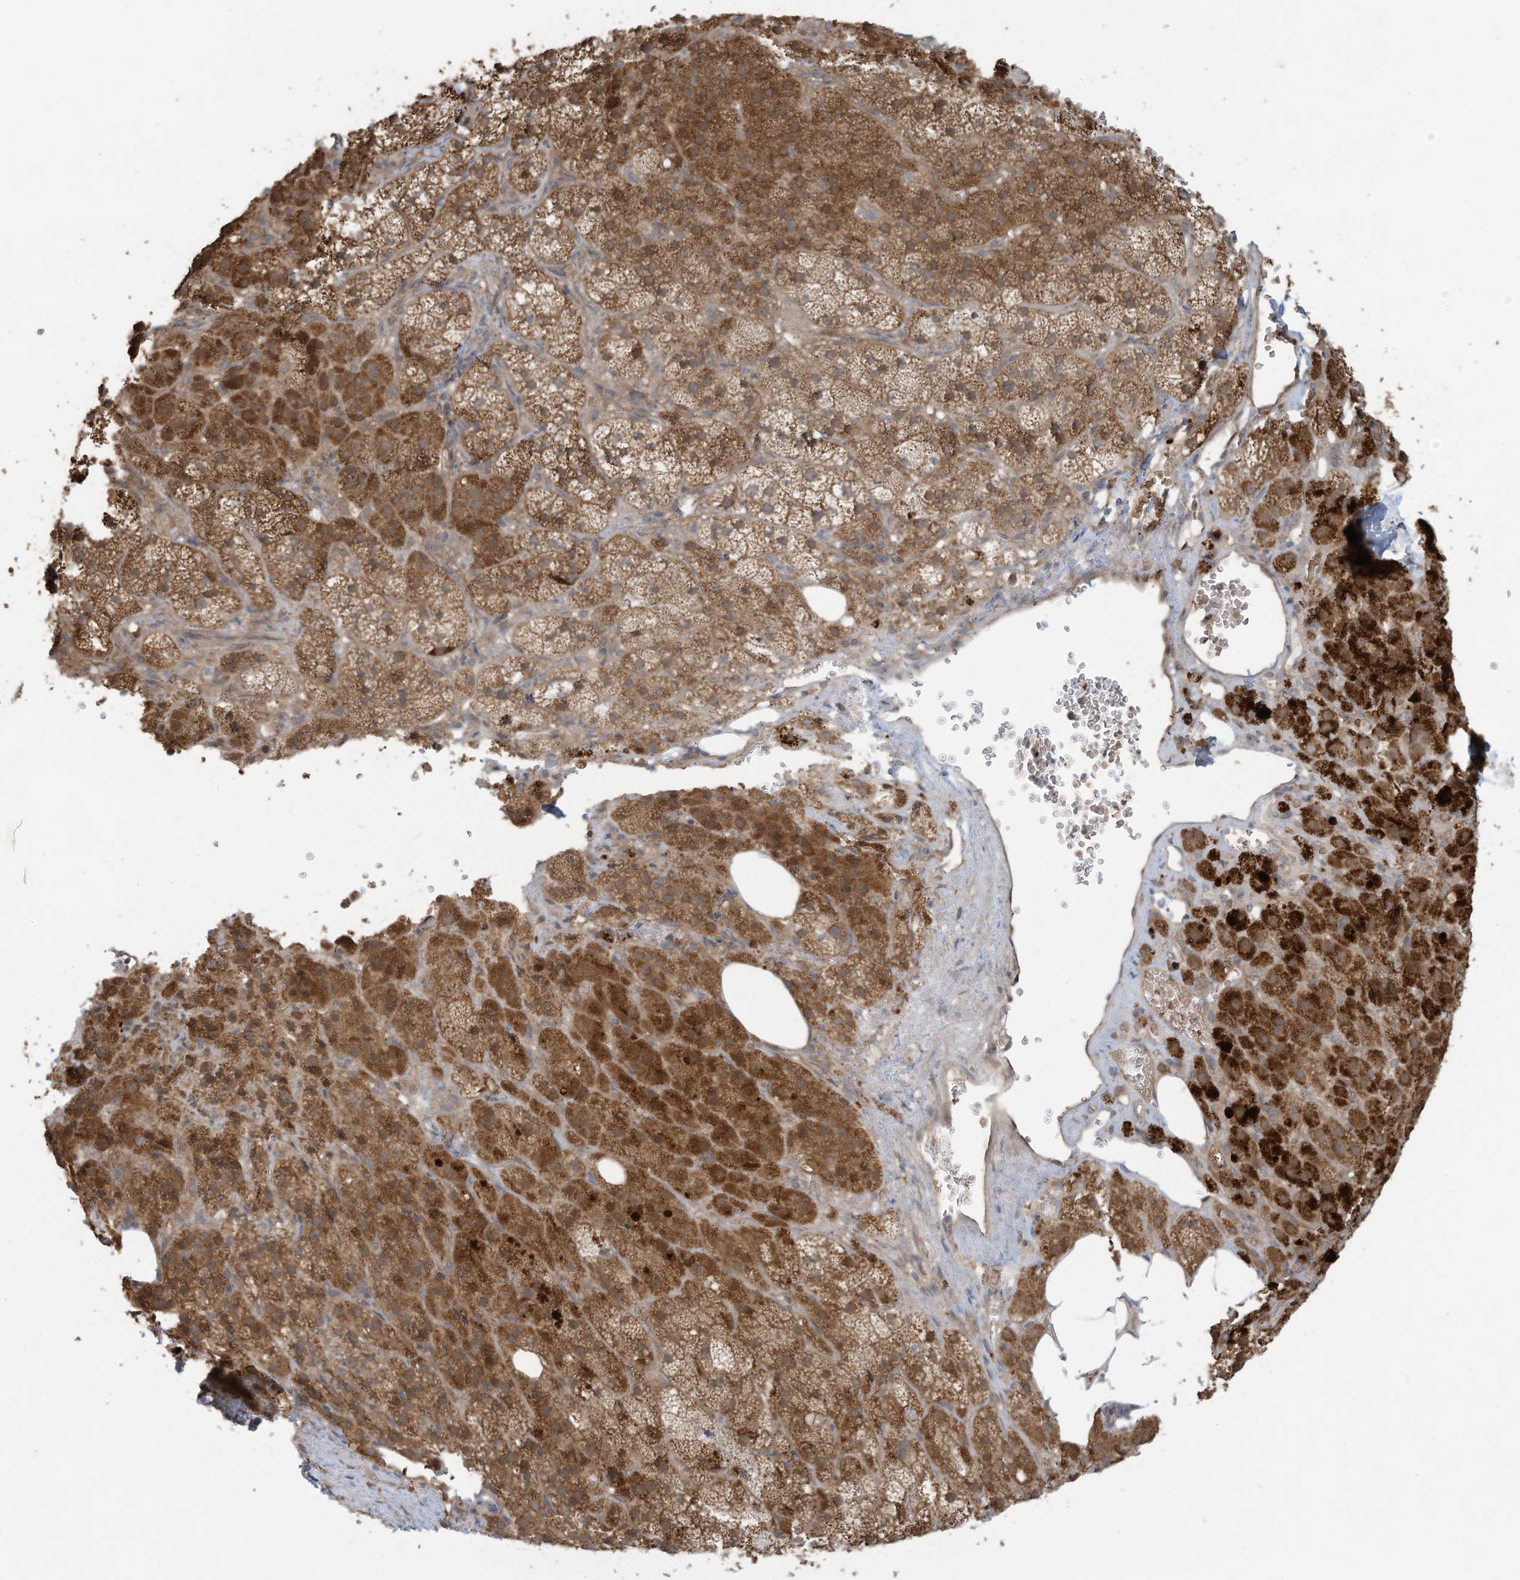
{"staining": {"intensity": "strong", "quantity": ">75%", "location": "cytoplasmic/membranous"}, "tissue": "adrenal gland", "cell_type": "Glandular cells", "image_type": "normal", "snomed": [{"axis": "morphology", "description": "Normal tissue, NOS"}, {"axis": "topography", "description": "Adrenal gland"}], "caption": "Immunohistochemical staining of unremarkable human adrenal gland displays high levels of strong cytoplasmic/membranous staining in about >75% of glandular cells.", "gene": "ERI2", "patient": {"sex": "female", "age": 59}}